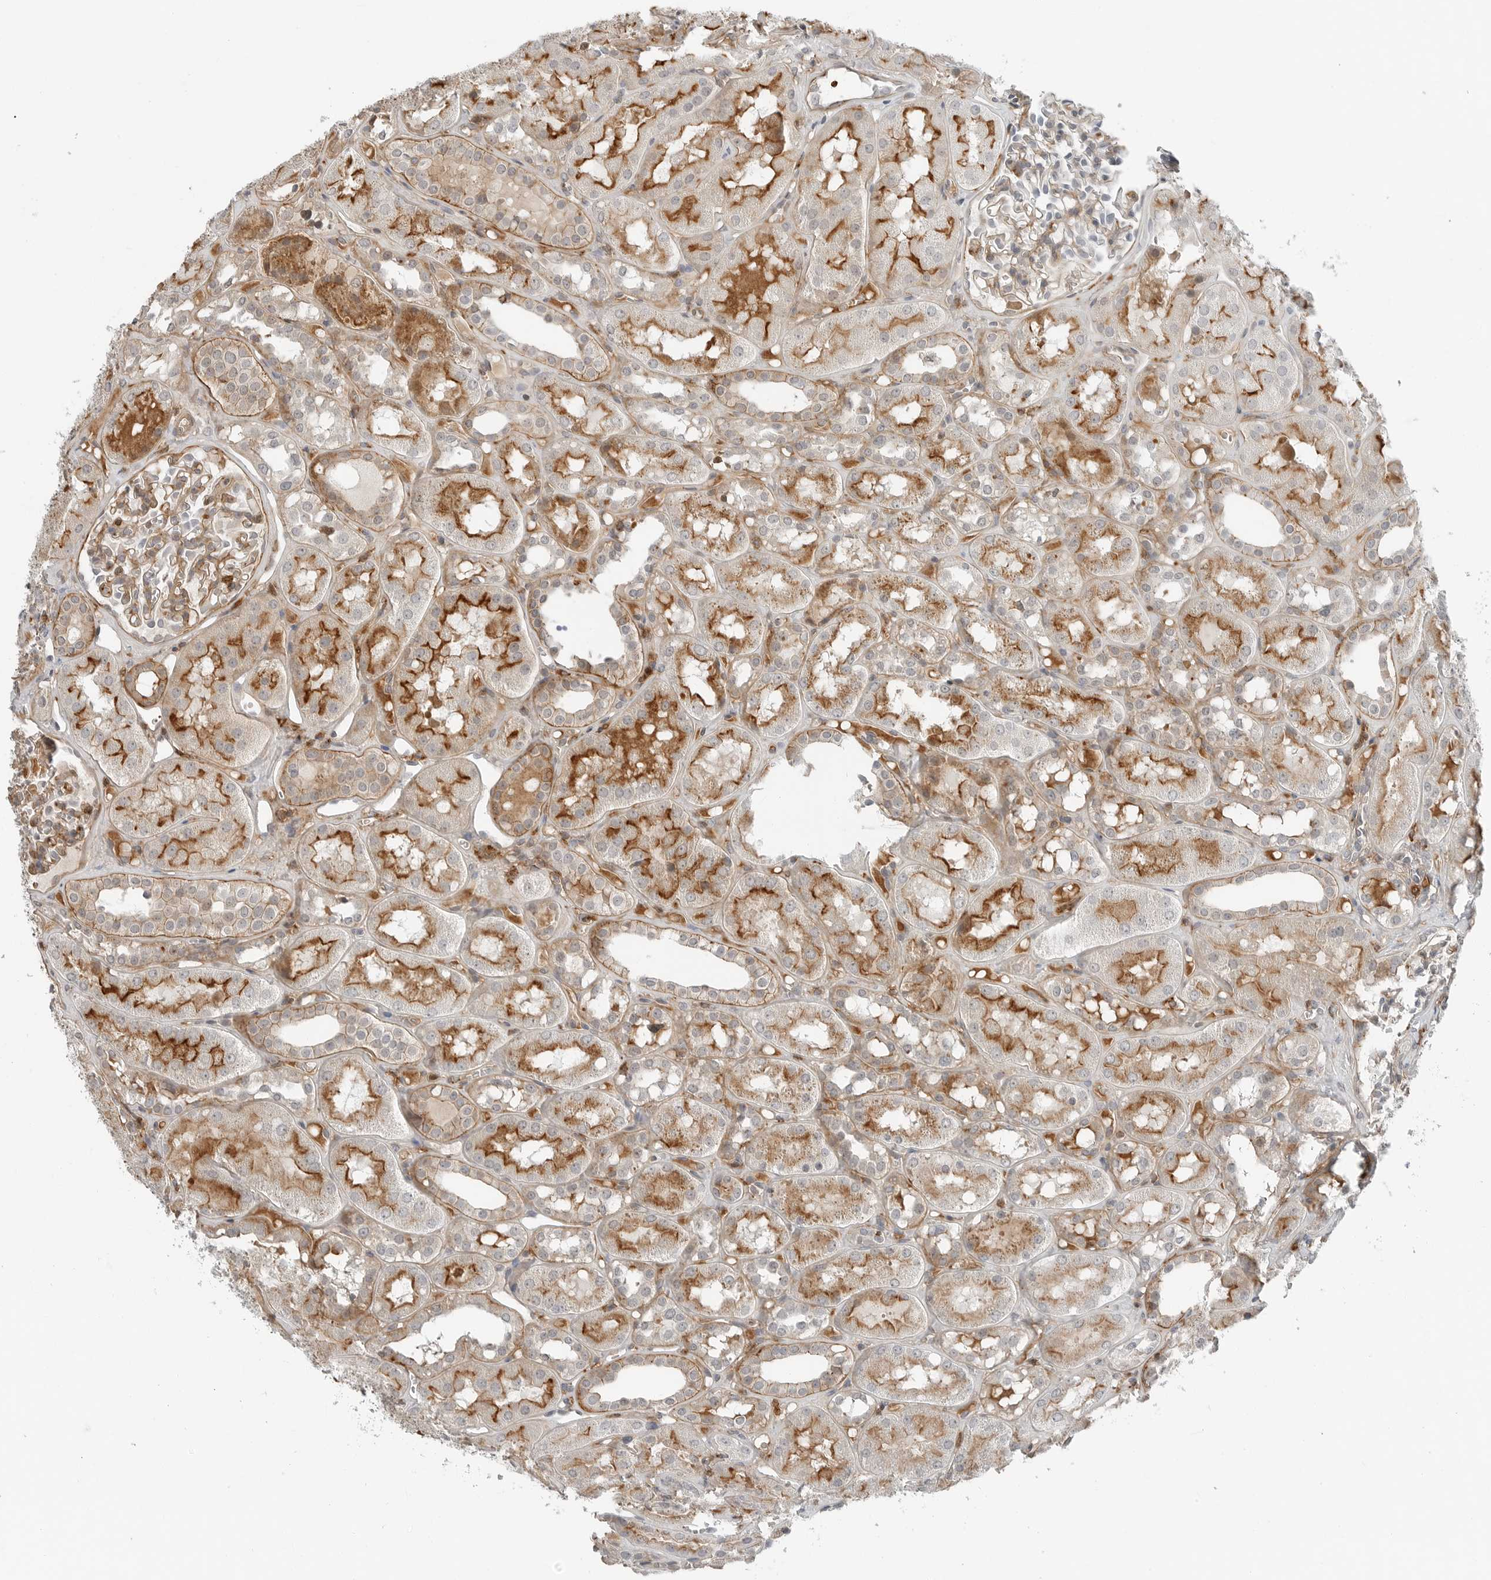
{"staining": {"intensity": "moderate", "quantity": "25%-75%", "location": "cytoplasmic/membranous"}, "tissue": "kidney", "cell_type": "Cells in glomeruli", "image_type": "normal", "snomed": [{"axis": "morphology", "description": "Normal tissue, NOS"}, {"axis": "topography", "description": "Kidney"}], "caption": "Human kidney stained for a protein (brown) demonstrates moderate cytoplasmic/membranous positive staining in about 25%-75% of cells in glomeruli.", "gene": "LEFTY2", "patient": {"sex": "male", "age": 16}}